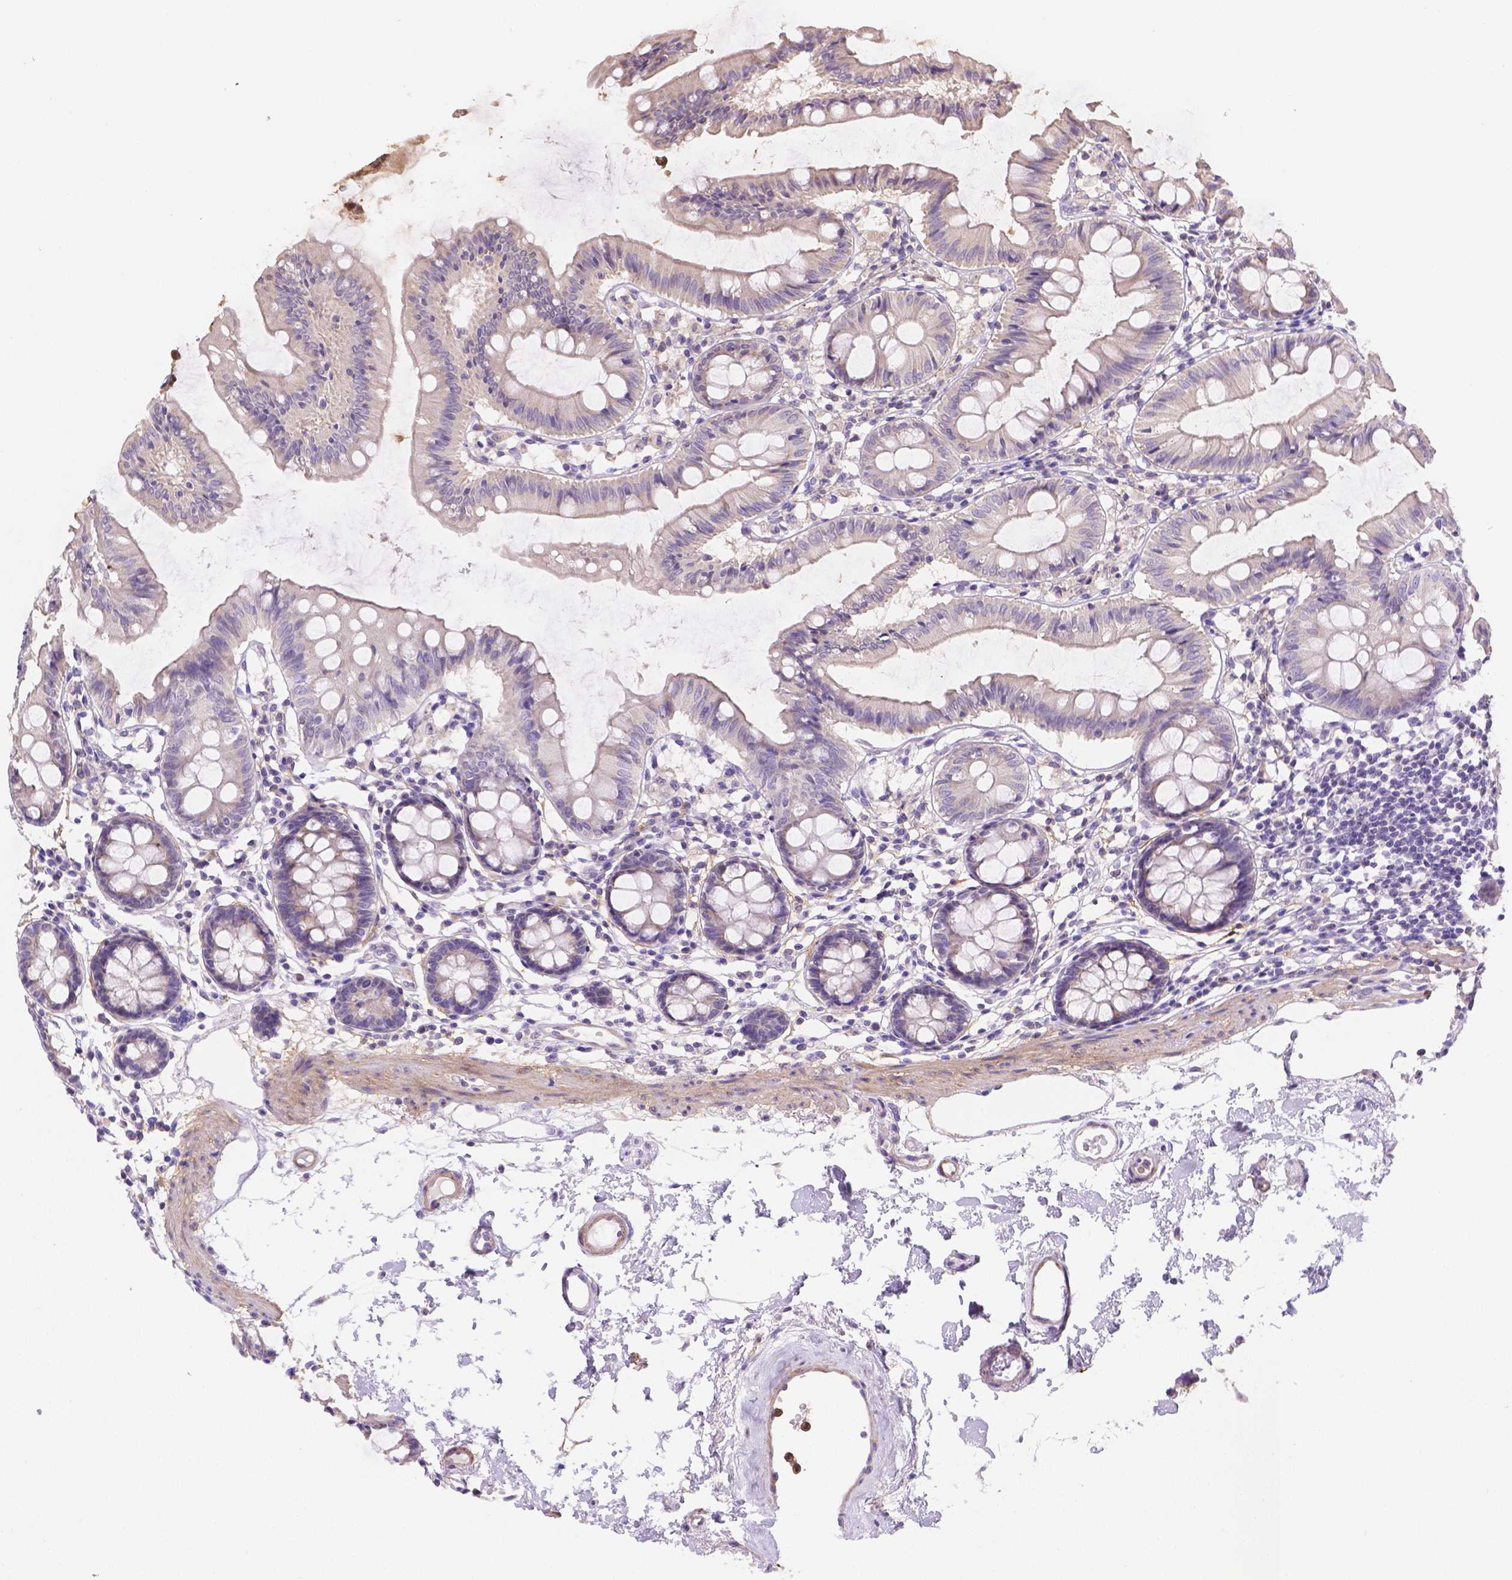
{"staining": {"intensity": "negative", "quantity": "none", "location": "none"}, "tissue": "colon", "cell_type": "Endothelial cells", "image_type": "normal", "snomed": [{"axis": "morphology", "description": "Normal tissue, NOS"}, {"axis": "topography", "description": "Colon"}], "caption": "IHC micrograph of benign colon: human colon stained with DAB (3,3'-diaminobenzidine) displays no significant protein expression in endothelial cells. (DAB immunohistochemistry with hematoxylin counter stain).", "gene": "NXPE2", "patient": {"sex": "female", "age": 84}}